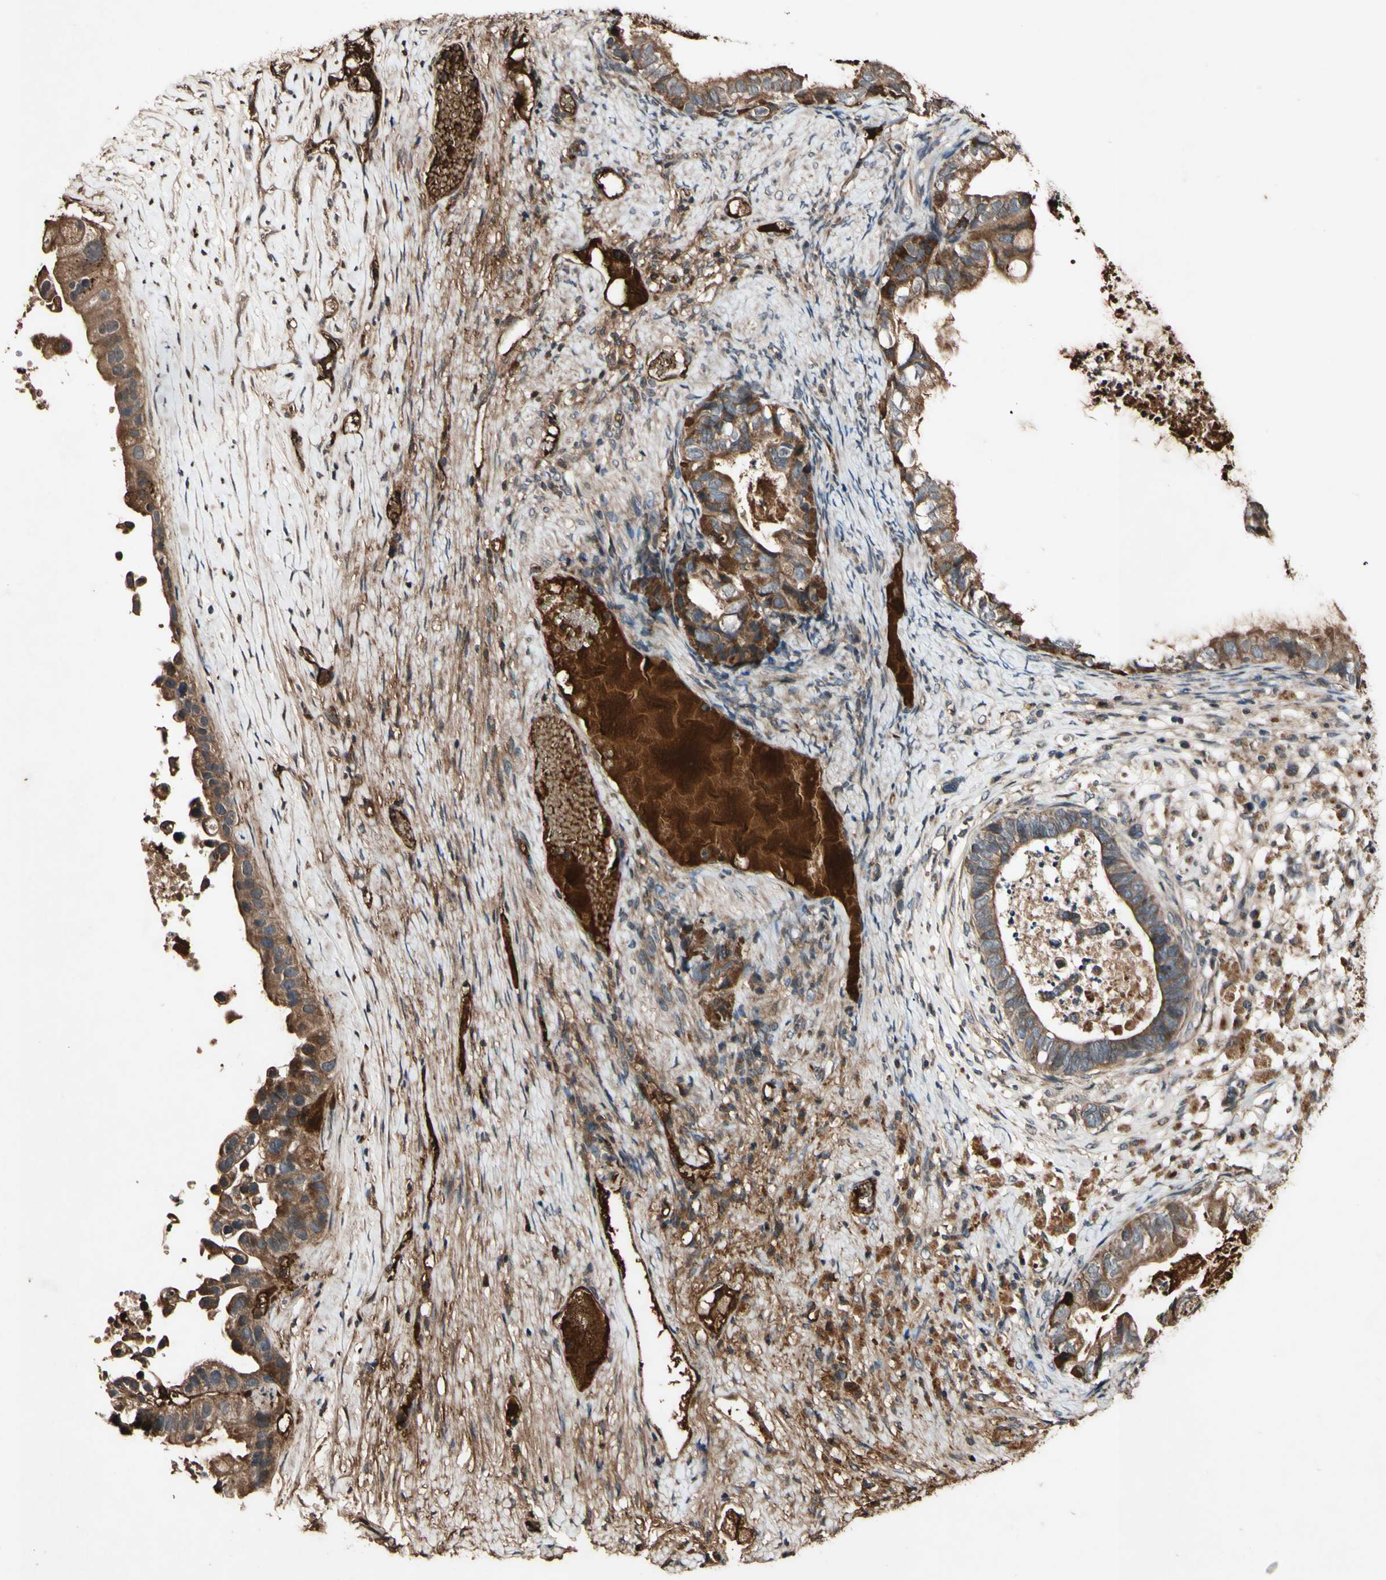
{"staining": {"intensity": "moderate", "quantity": ">75%", "location": "cytoplasmic/membranous"}, "tissue": "ovarian cancer", "cell_type": "Tumor cells", "image_type": "cancer", "snomed": [{"axis": "morphology", "description": "Cystadenocarcinoma, mucinous, NOS"}, {"axis": "topography", "description": "Ovary"}], "caption": "A micrograph of ovarian cancer stained for a protein demonstrates moderate cytoplasmic/membranous brown staining in tumor cells.", "gene": "PLAT", "patient": {"sex": "female", "age": 80}}